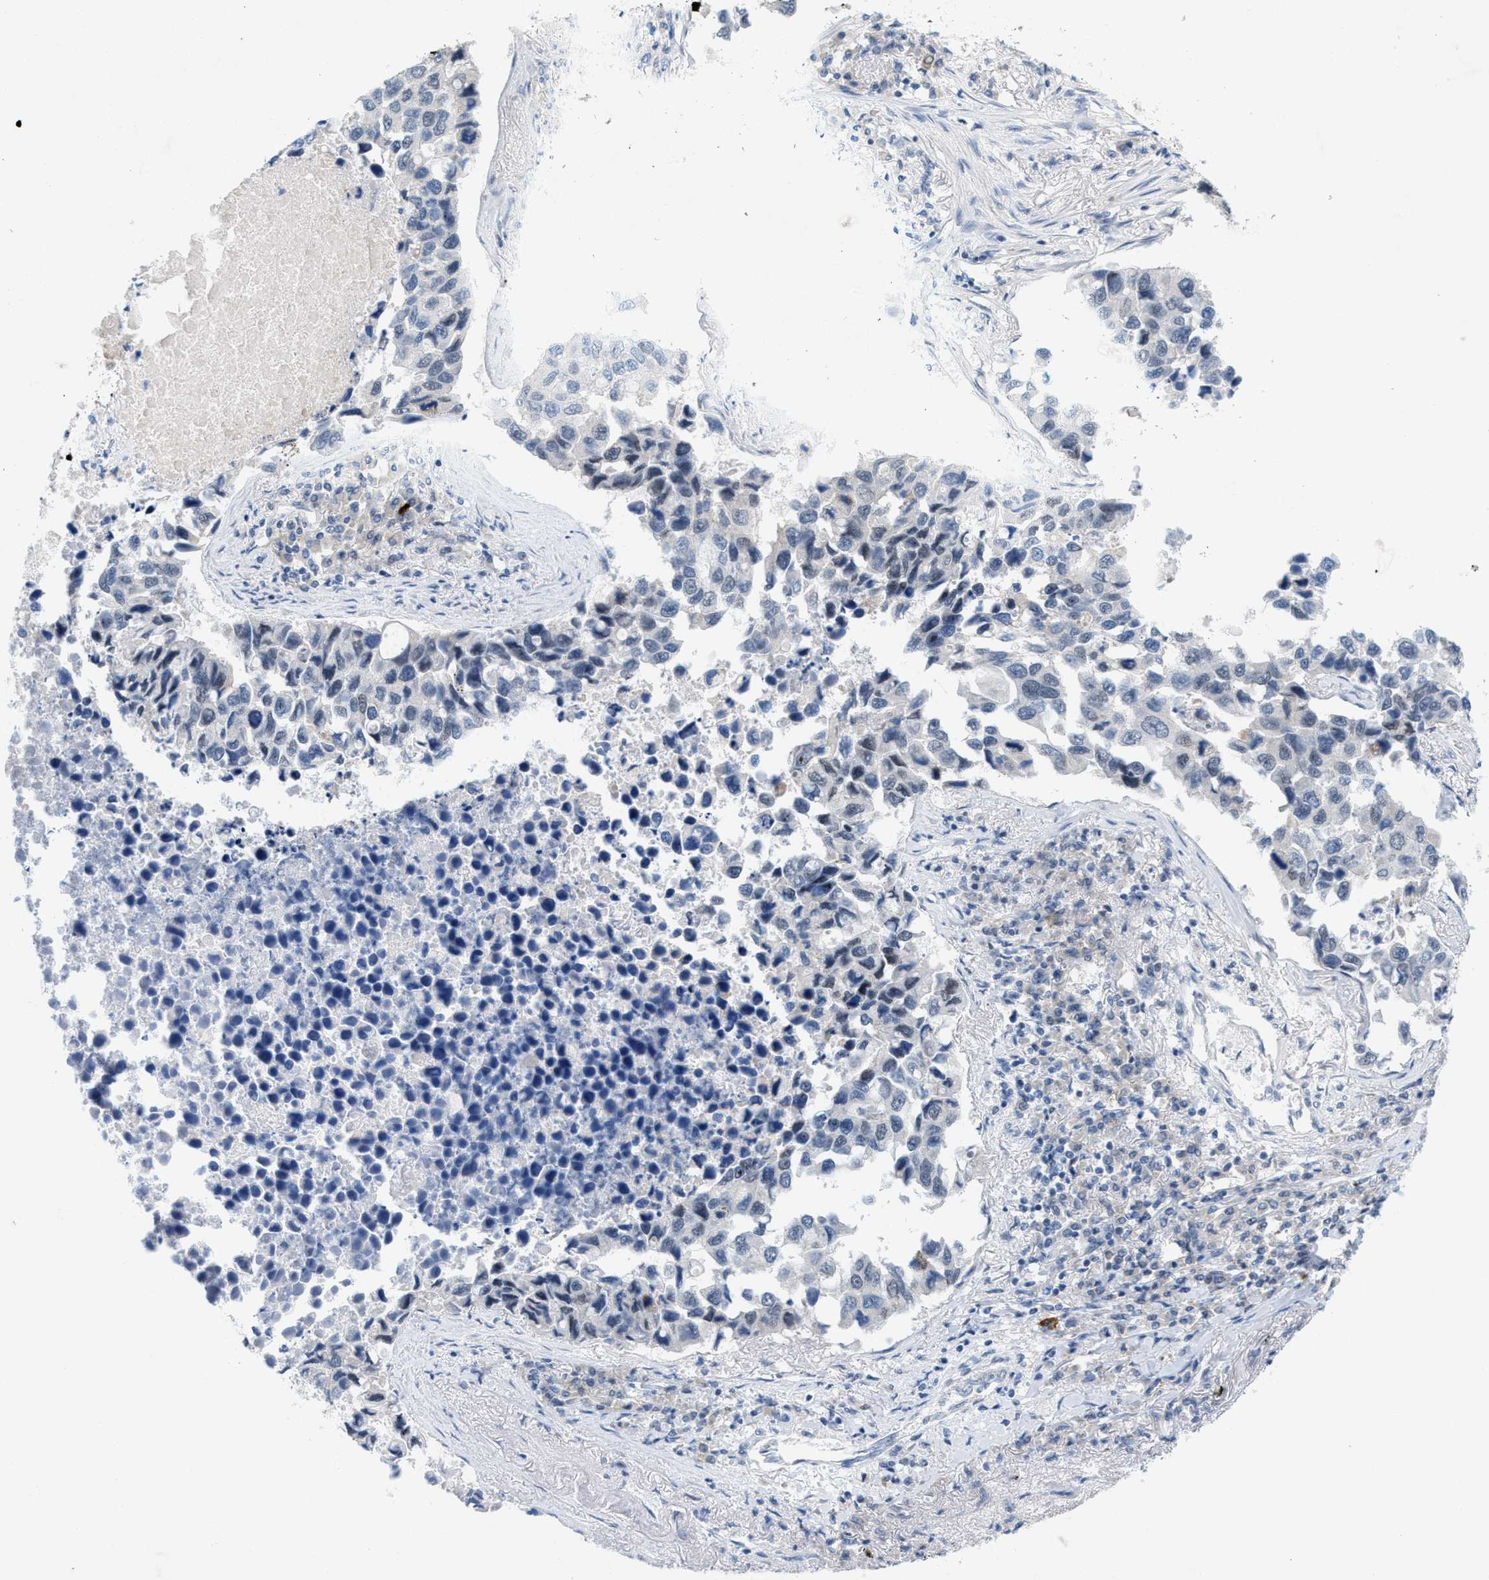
{"staining": {"intensity": "weak", "quantity": "<25%", "location": "nuclear"}, "tissue": "lung cancer", "cell_type": "Tumor cells", "image_type": "cancer", "snomed": [{"axis": "morphology", "description": "Adenocarcinoma, NOS"}, {"axis": "topography", "description": "Lung"}], "caption": "This is a micrograph of immunohistochemistry (IHC) staining of lung adenocarcinoma, which shows no positivity in tumor cells.", "gene": "WIPI2", "patient": {"sex": "male", "age": 64}}